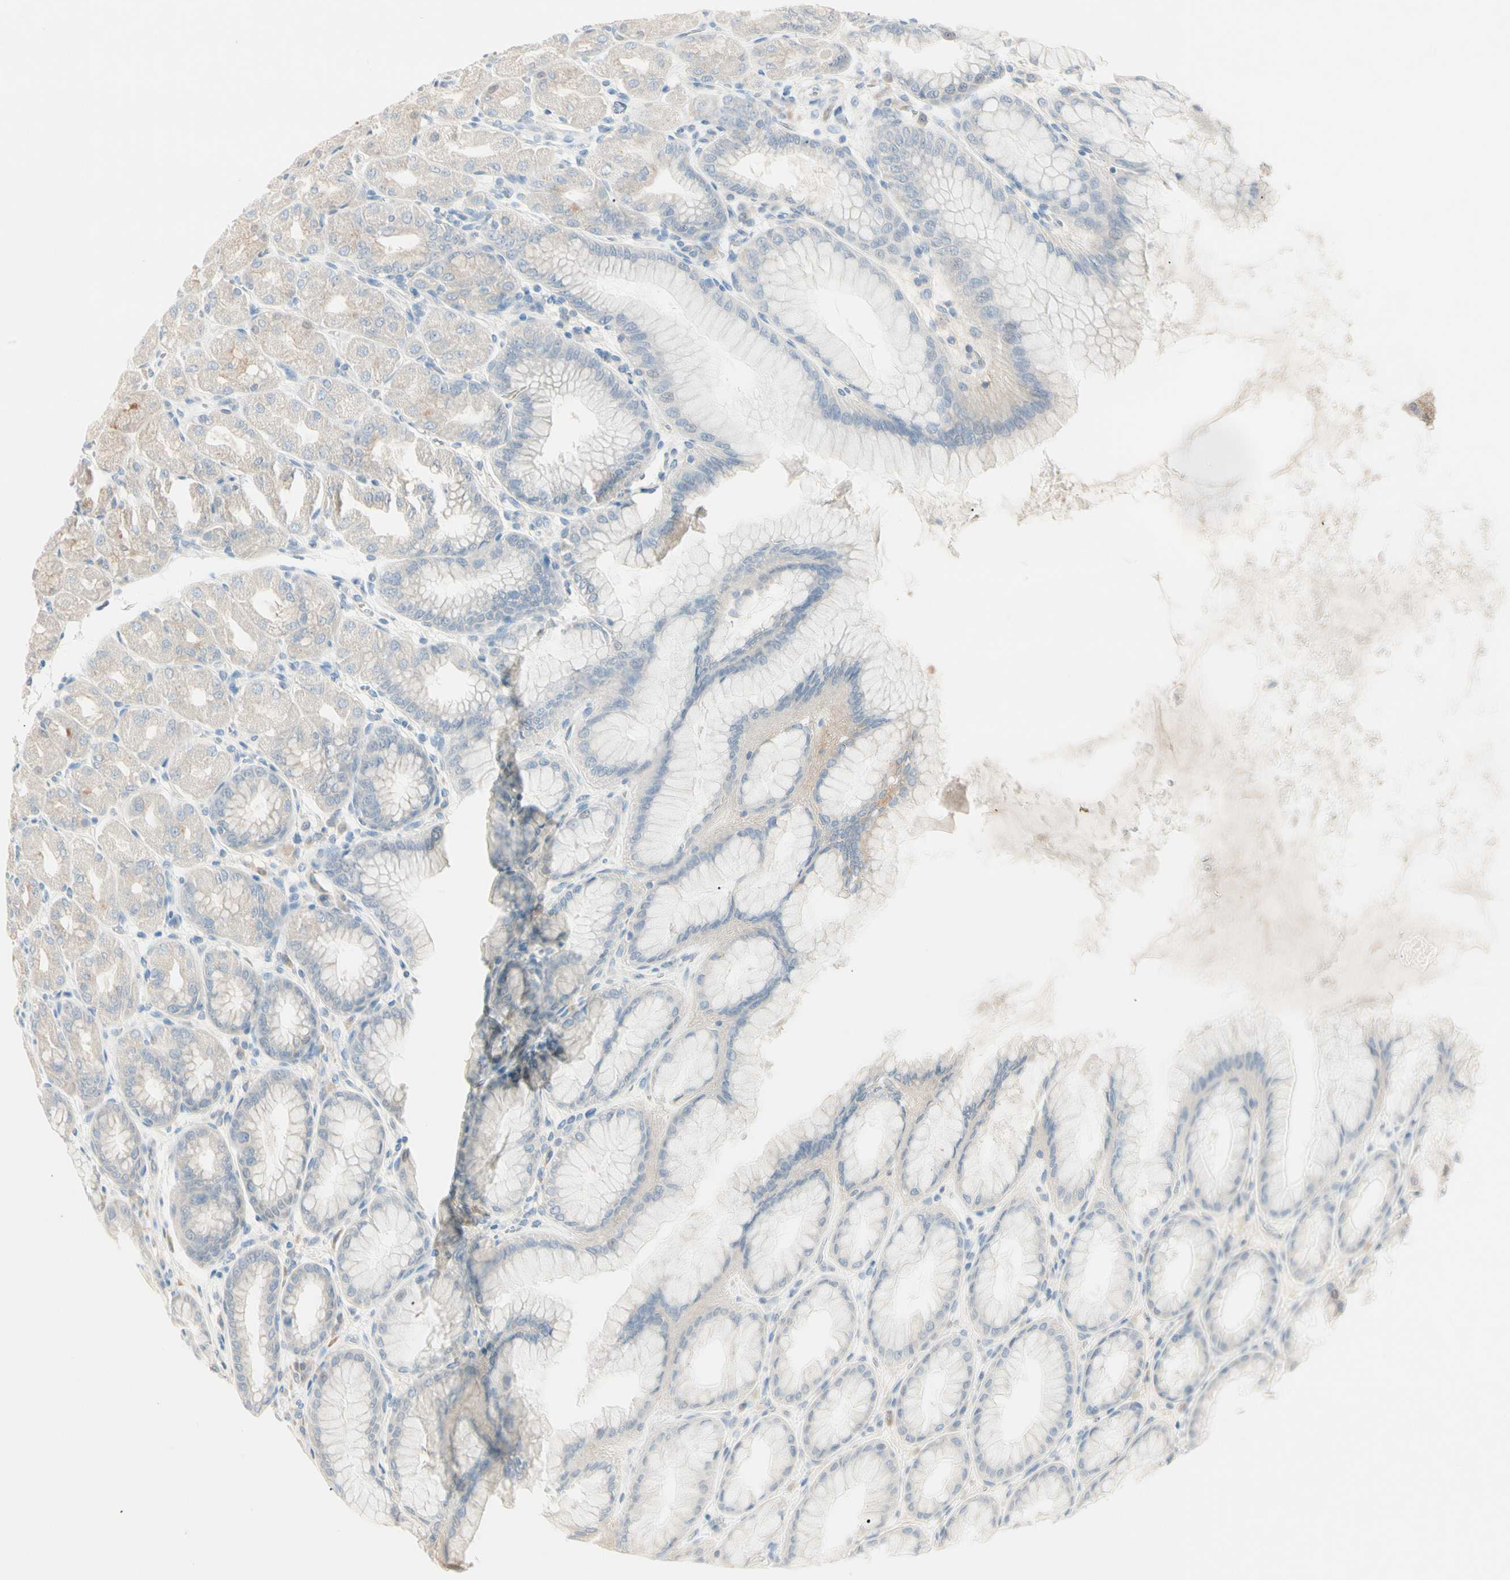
{"staining": {"intensity": "moderate", "quantity": "25%-75%", "location": "cytoplasmic/membranous"}, "tissue": "stomach", "cell_type": "Glandular cells", "image_type": "normal", "snomed": [{"axis": "morphology", "description": "Normal tissue, NOS"}, {"axis": "topography", "description": "Stomach, upper"}], "caption": "IHC micrograph of benign stomach stained for a protein (brown), which reveals medium levels of moderate cytoplasmic/membranous staining in about 25%-75% of glandular cells.", "gene": "ALDH18A1", "patient": {"sex": "female", "age": 56}}